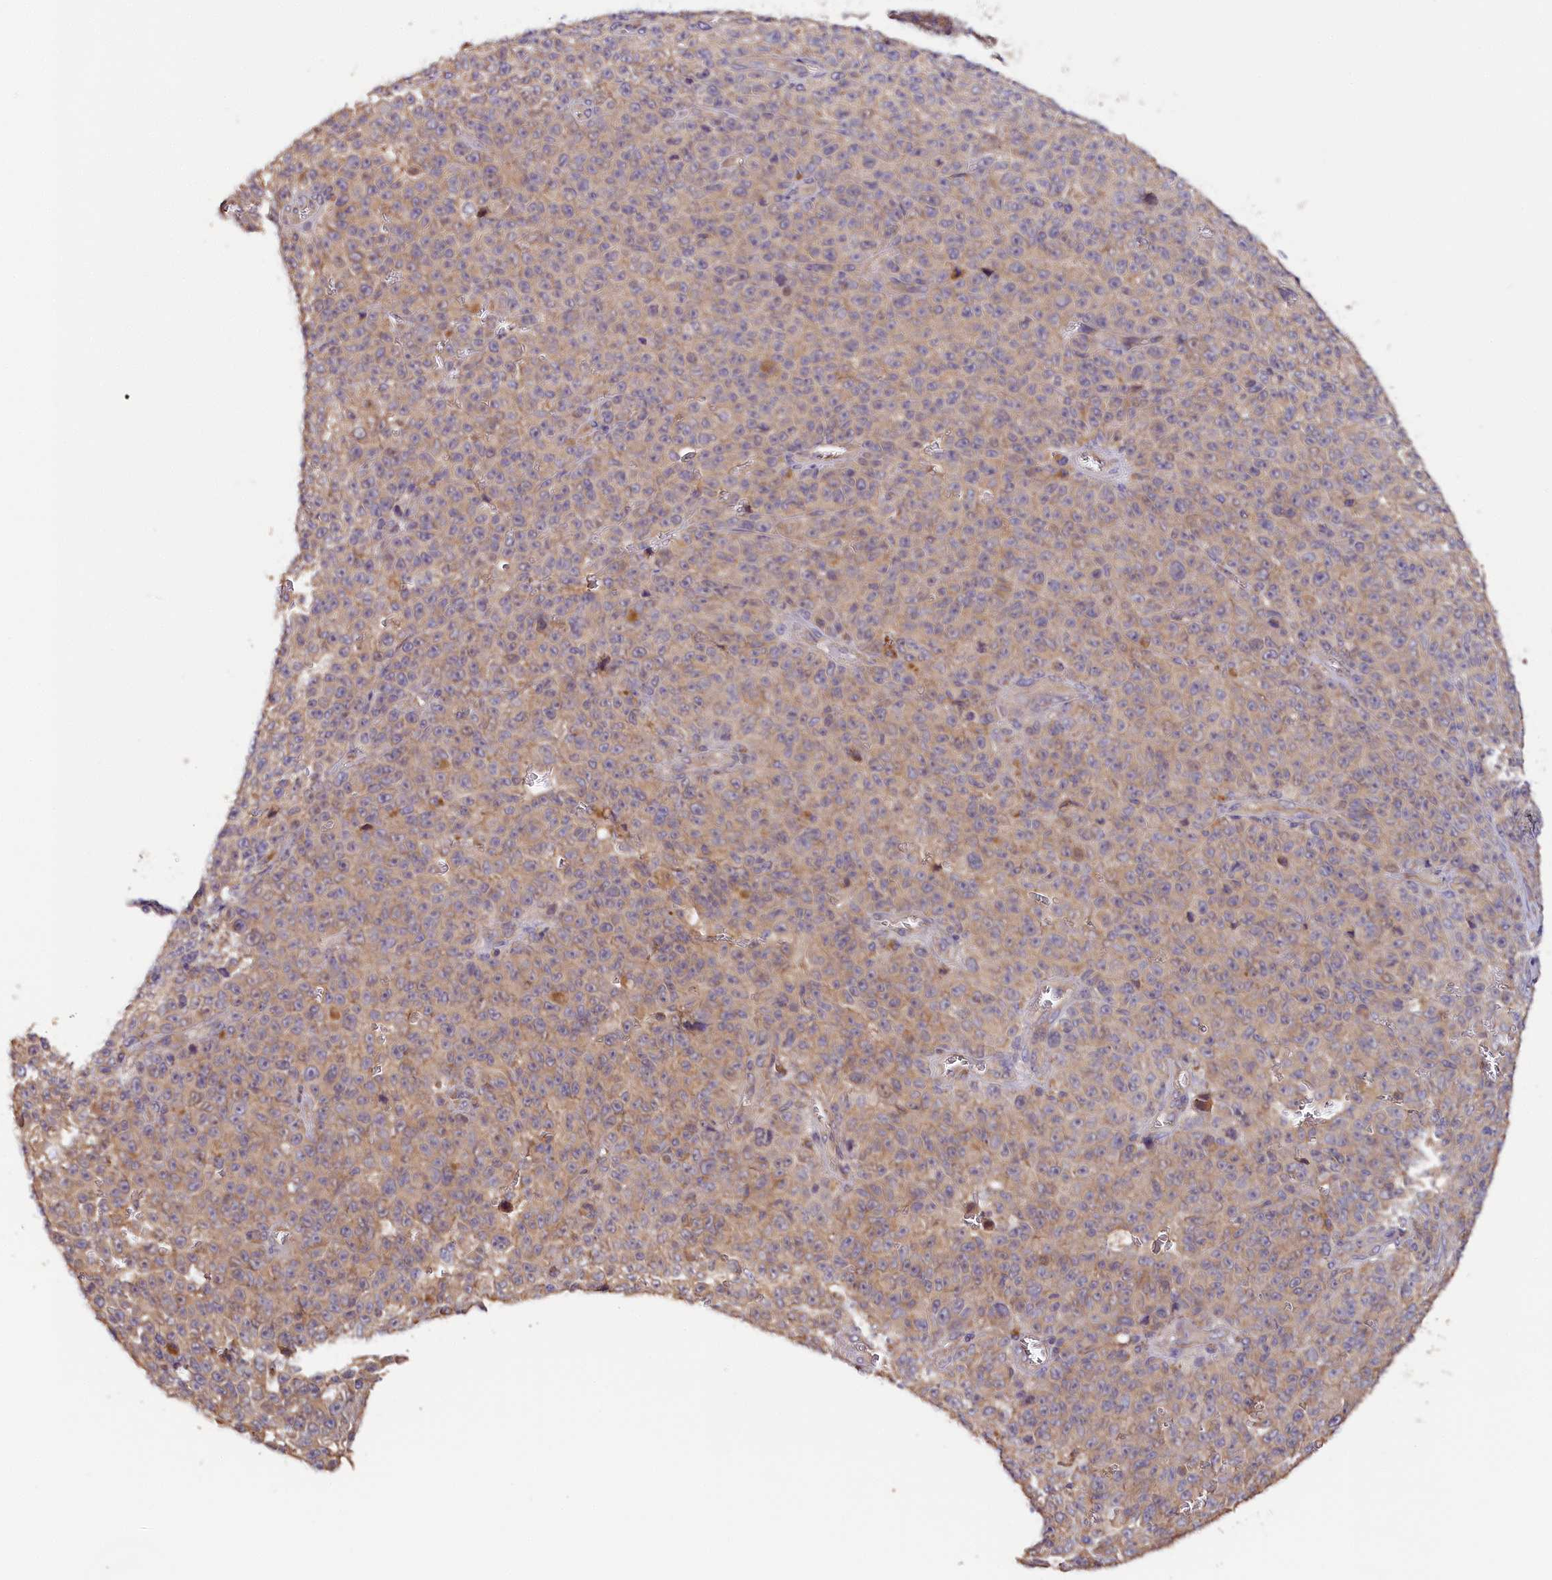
{"staining": {"intensity": "negative", "quantity": "none", "location": "none"}, "tissue": "melanoma", "cell_type": "Tumor cells", "image_type": "cancer", "snomed": [{"axis": "morphology", "description": "Malignant melanoma, NOS"}, {"axis": "topography", "description": "Skin"}], "caption": "IHC micrograph of melanoma stained for a protein (brown), which displays no staining in tumor cells. (Immunohistochemistry (ihc), brightfield microscopy, high magnification).", "gene": "KATNB1", "patient": {"sex": "female", "age": 82}}